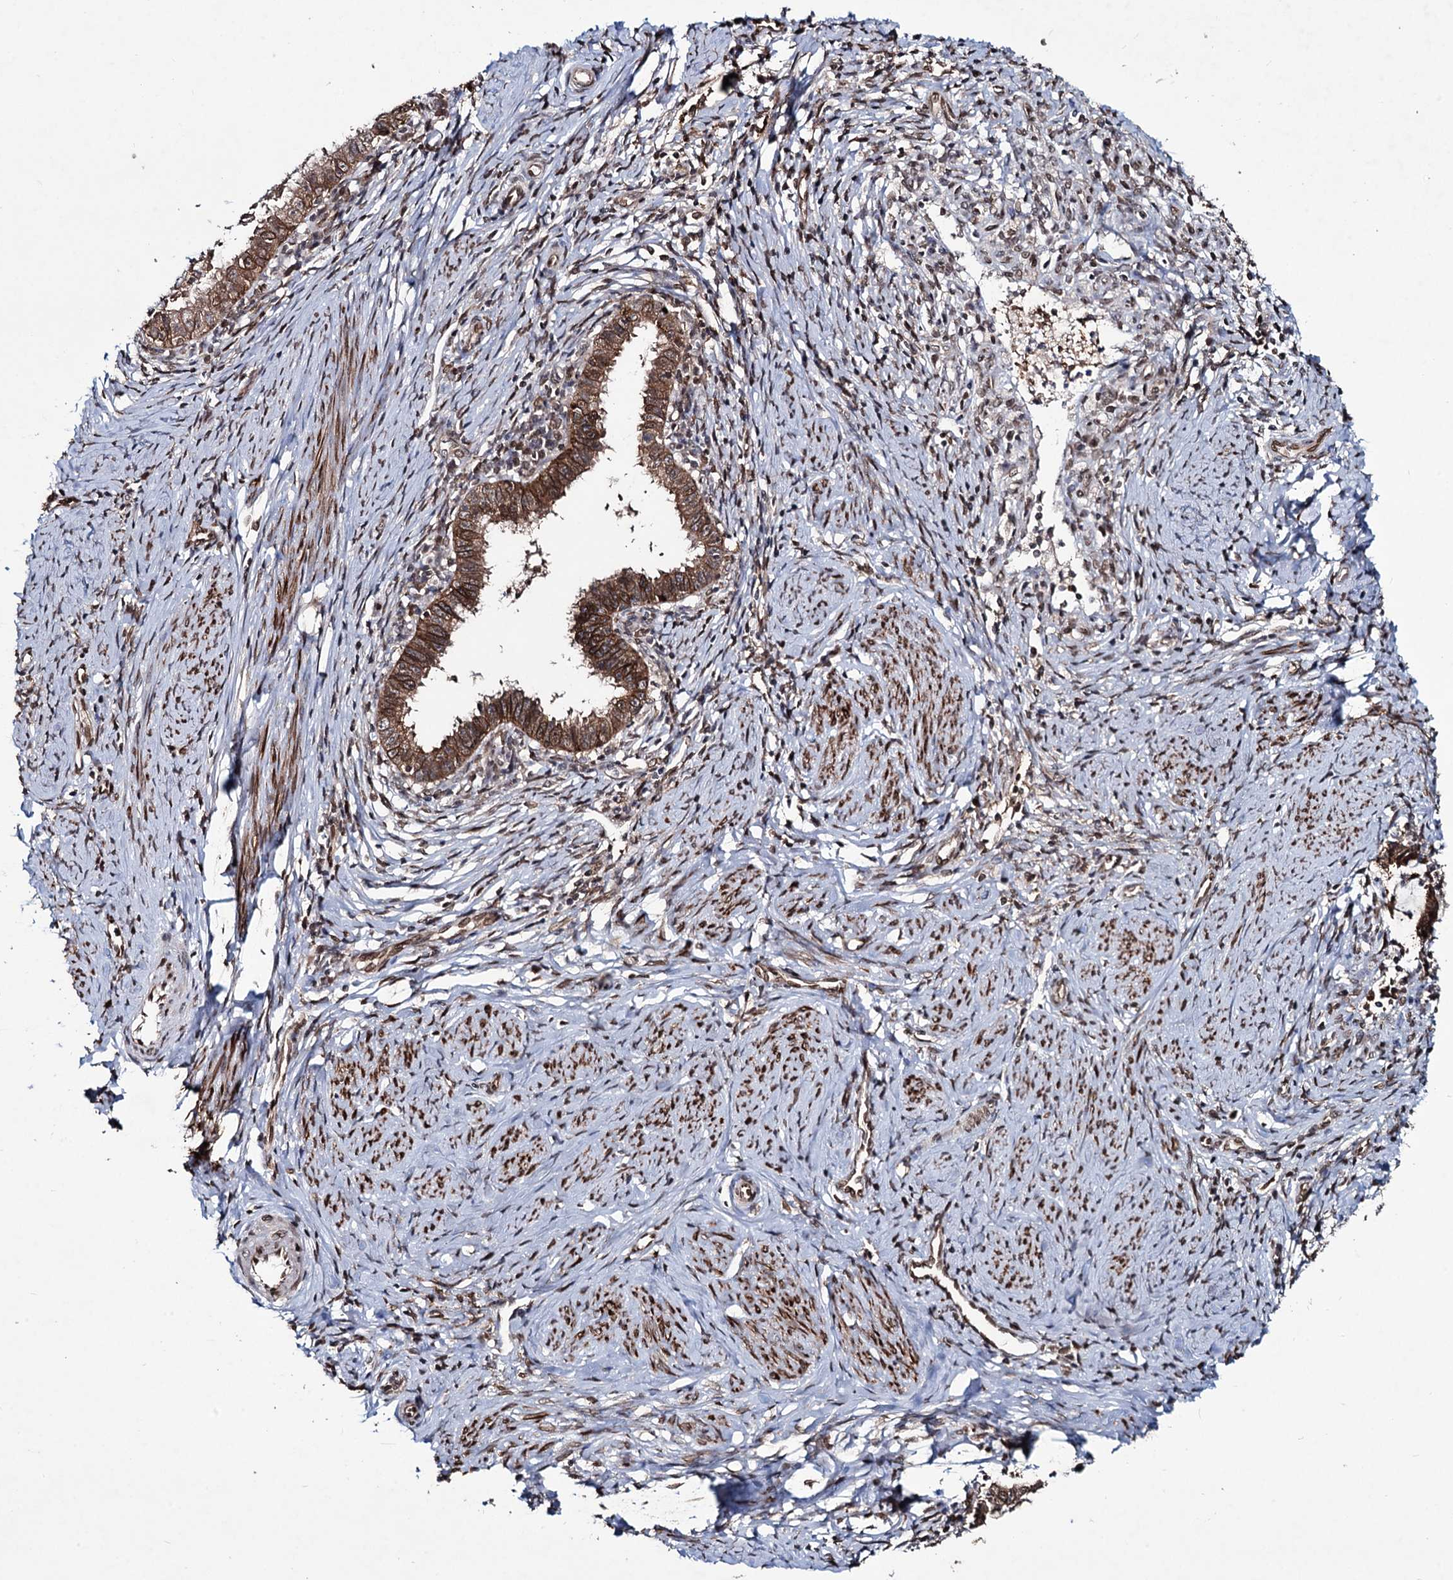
{"staining": {"intensity": "strong", "quantity": ">75%", "location": "cytoplasmic/membranous,nuclear"}, "tissue": "cervical cancer", "cell_type": "Tumor cells", "image_type": "cancer", "snomed": [{"axis": "morphology", "description": "Adenocarcinoma, NOS"}, {"axis": "topography", "description": "Cervix"}], "caption": "This photomicrograph exhibits cervical cancer stained with IHC to label a protein in brown. The cytoplasmic/membranous and nuclear of tumor cells show strong positivity for the protein. Nuclei are counter-stained blue.", "gene": "RNF6", "patient": {"sex": "female", "age": 36}}